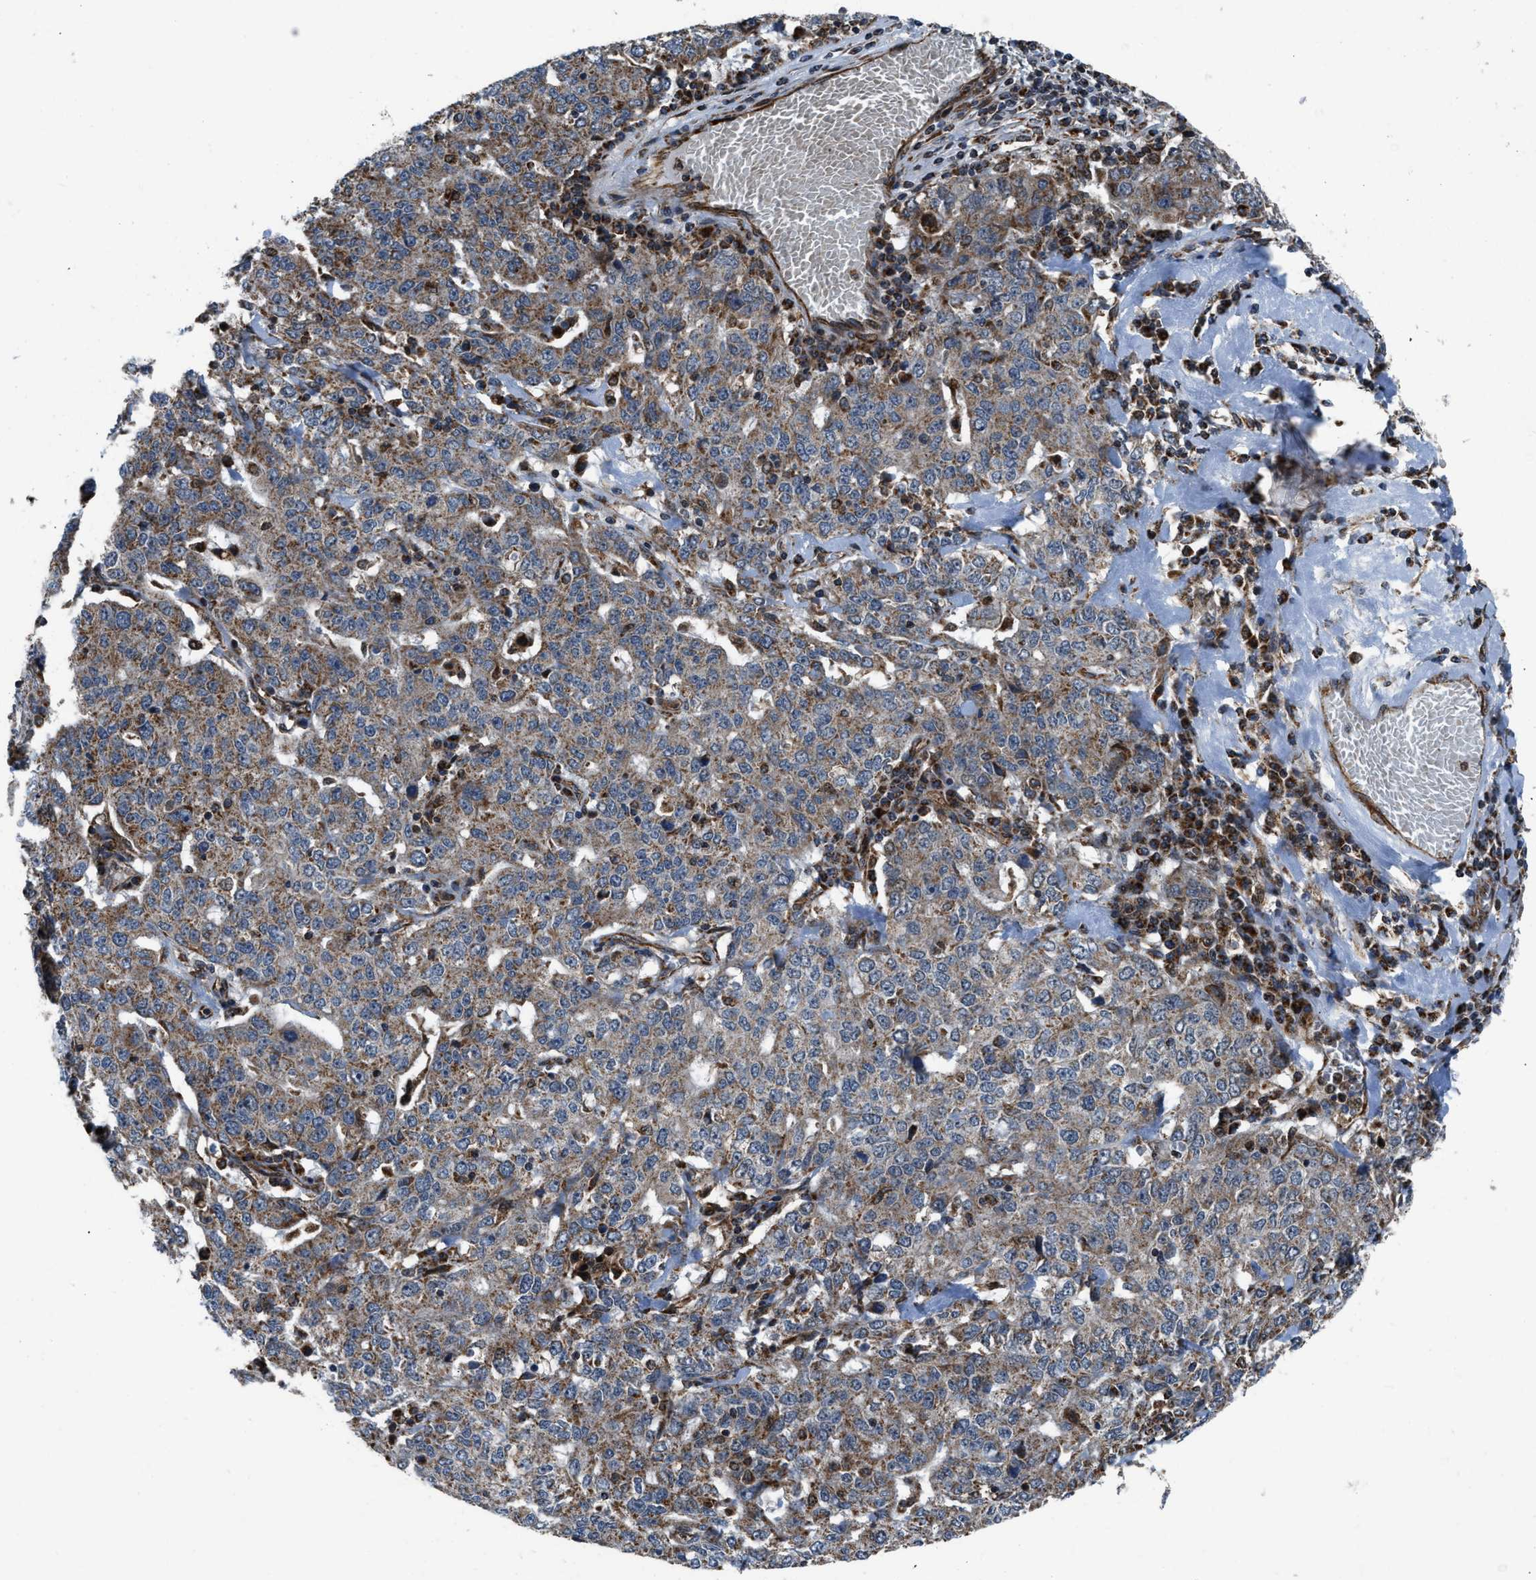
{"staining": {"intensity": "moderate", "quantity": ">75%", "location": "cytoplasmic/membranous"}, "tissue": "ovarian cancer", "cell_type": "Tumor cells", "image_type": "cancer", "snomed": [{"axis": "morphology", "description": "Carcinoma, endometroid"}, {"axis": "topography", "description": "Ovary"}], "caption": "A high-resolution micrograph shows IHC staining of ovarian endometroid carcinoma, which reveals moderate cytoplasmic/membranous positivity in about >75% of tumor cells. Nuclei are stained in blue.", "gene": "GSDME", "patient": {"sex": "female", "age": 62}}